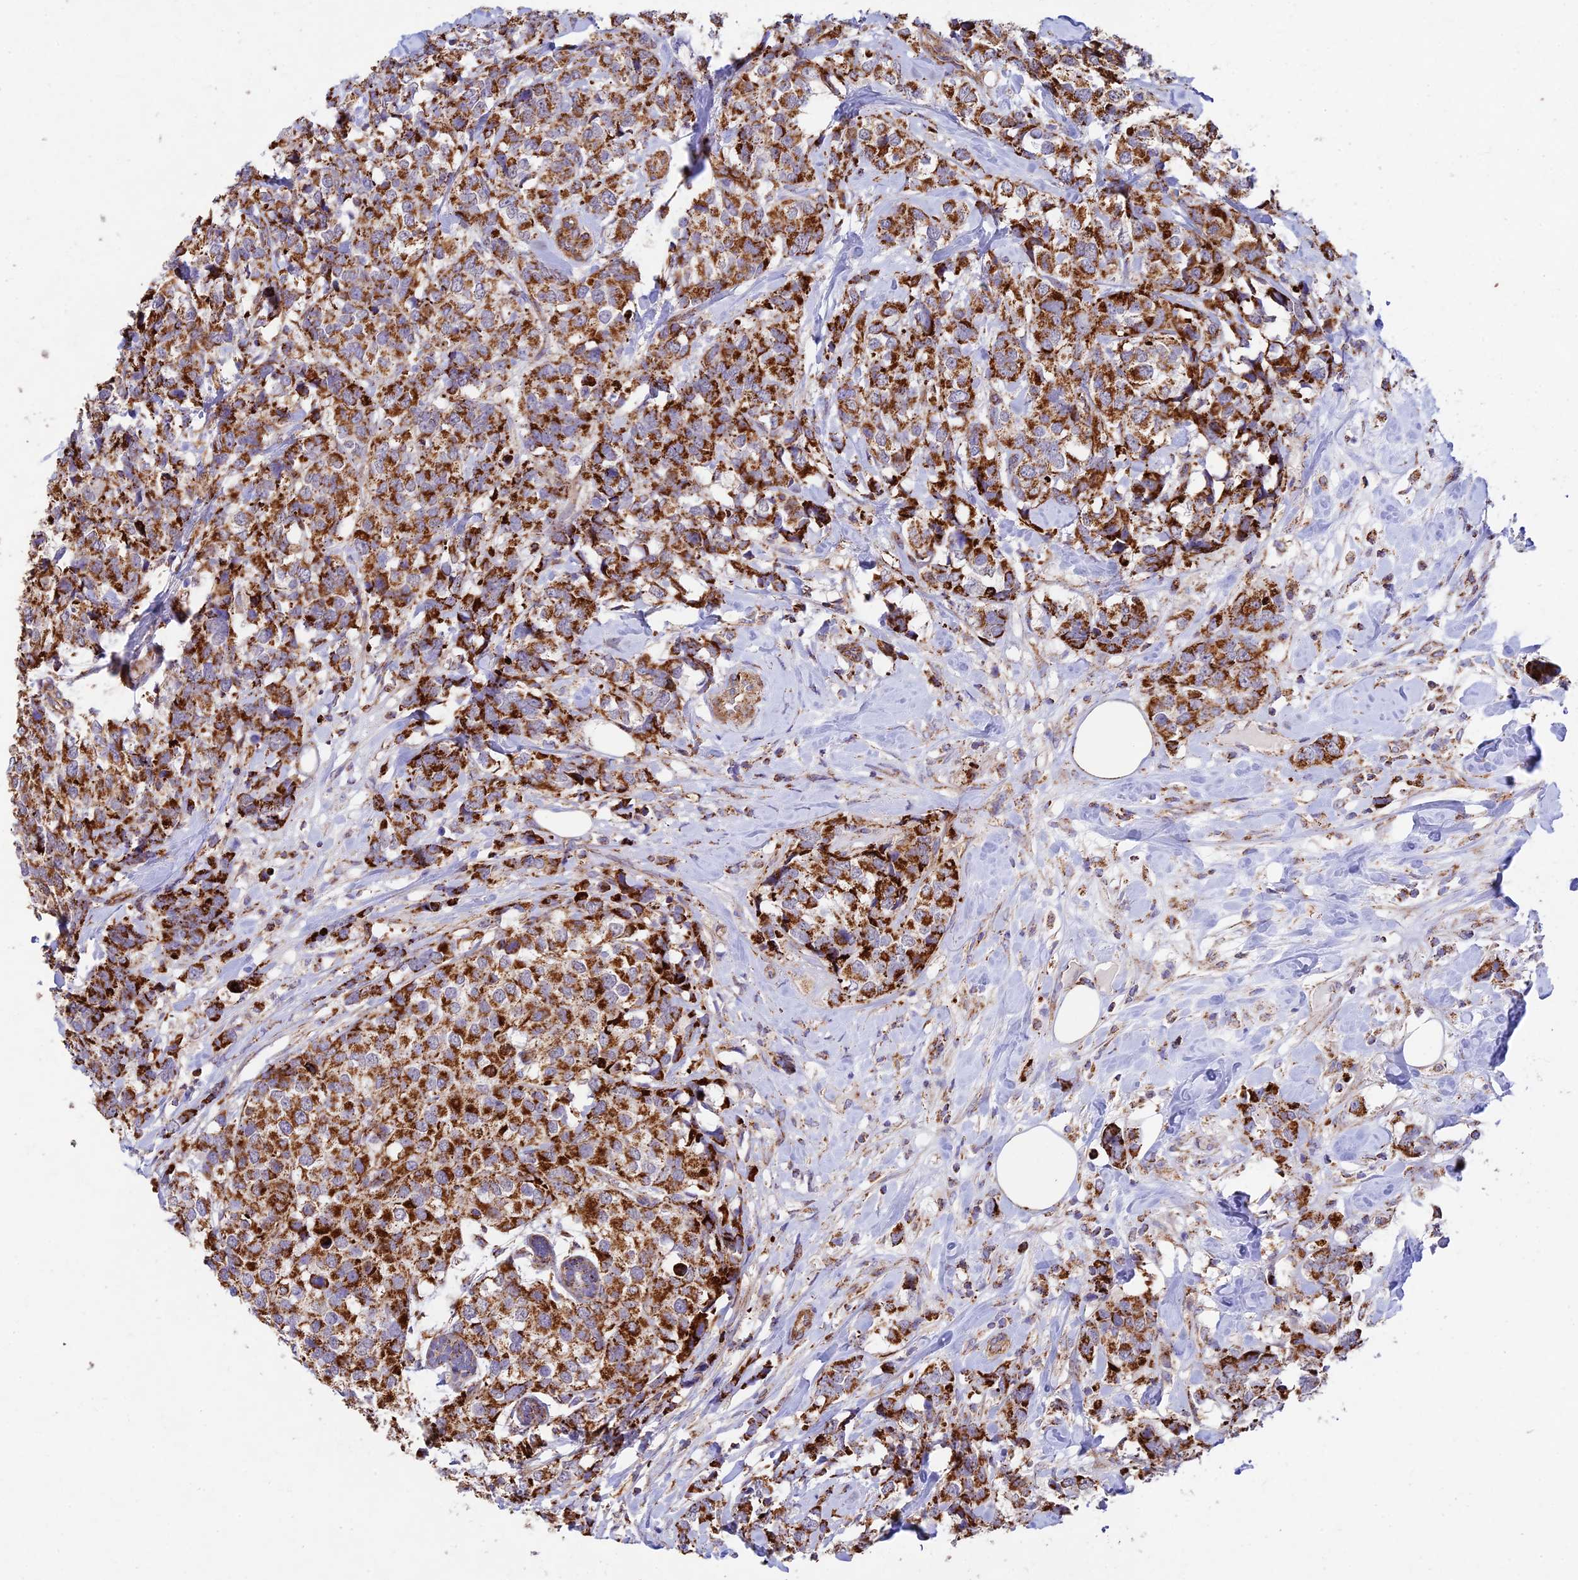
{"staining": {"intensity": "strong", "quantity": ">75%", "location": "cytoplasmic/membranous"}, "tissue": "breast cancer", "cell_type": "Tumor cells", "image_type": "cancer", "snomed": [{"axis": "morphology", "description": "Lobular carcinoma"}, {"axis": "topography", "description": "Breast"}], "caption": "There is high levels of strong cytoplasmic/membranous positivity in tumor cells of breast cancer, as demonstrated by immunohistochemical staining (brown color).", "gene": "KHDC3L", "patient": {"sex": "female", "age": 59}}